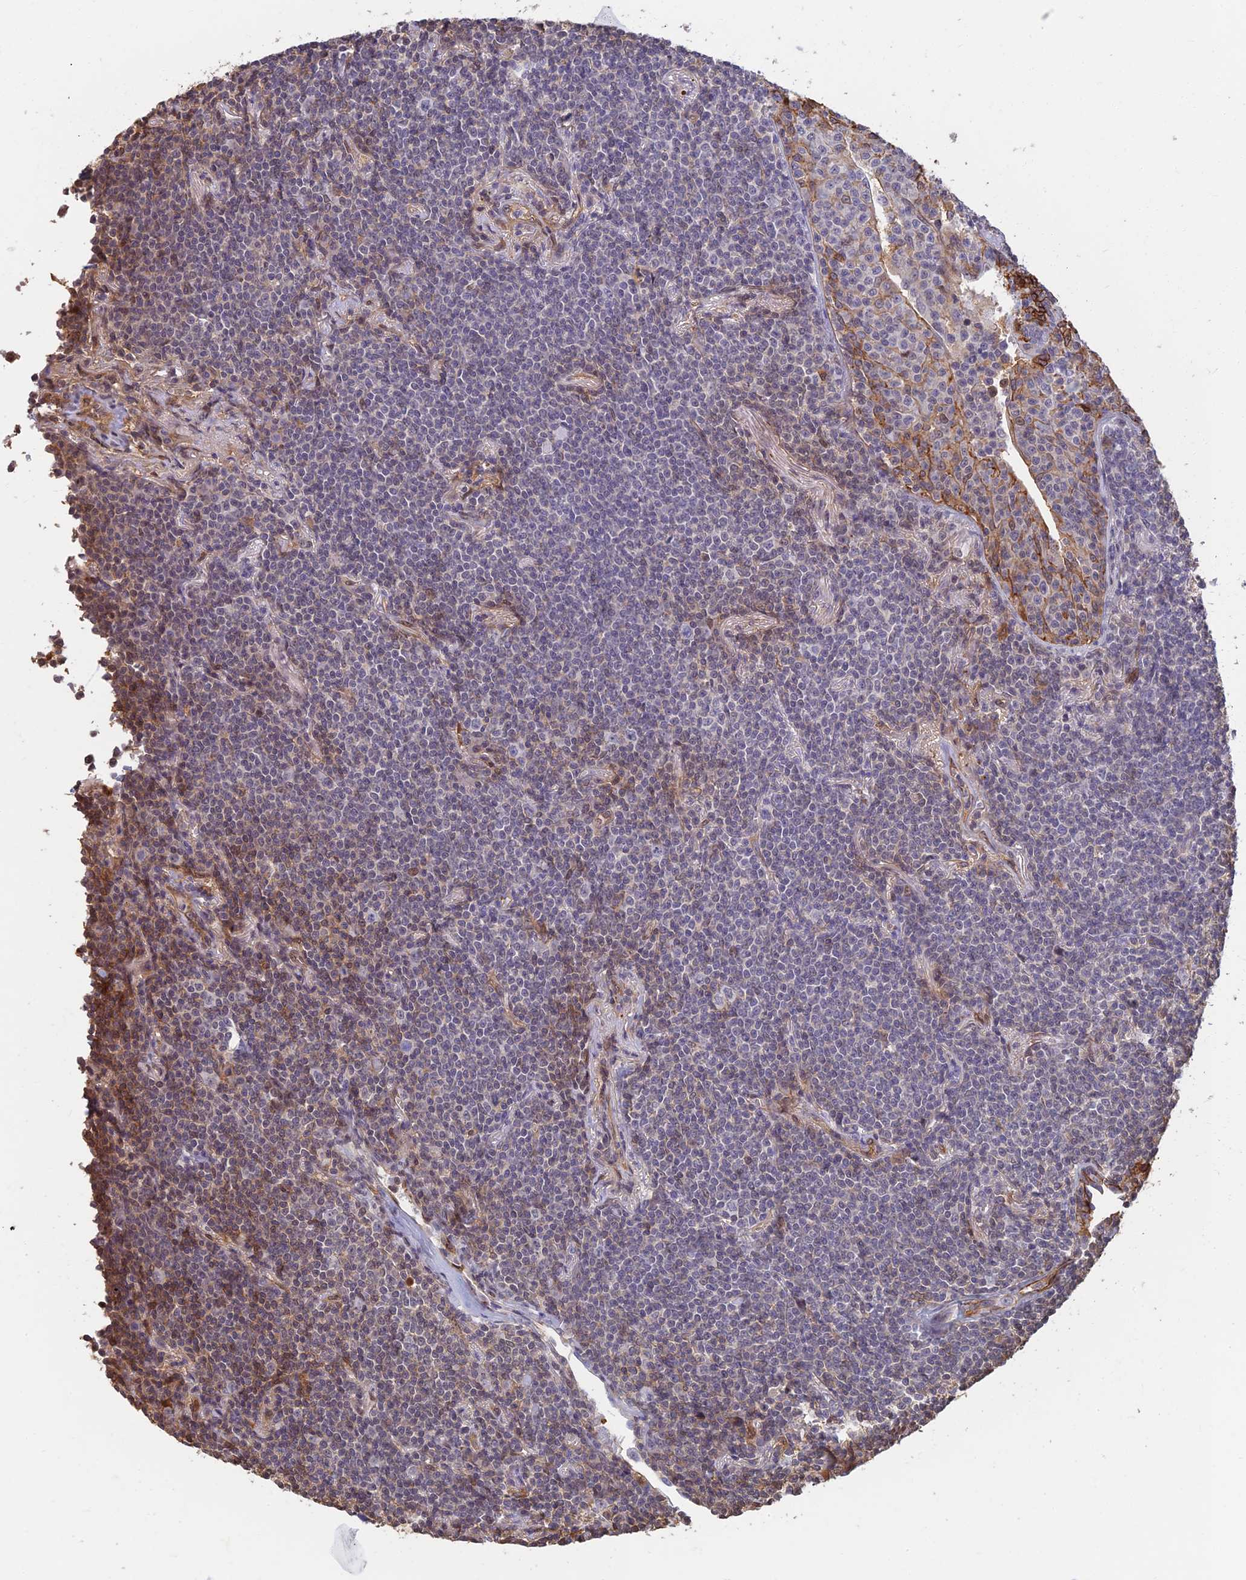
{"staining": {"intensity": "negative", "quantity": "none", "location": "none"}, "tissue": "lymphoma", "cell_type": "Tumor cells", "image_type": "cancer", "snomed": [{"axis": "morphology", "description": "Malignant lymphoma, non-Hodgkin's type, Low grade"}, {"axis": "topography", "description": "Lung"}], "caption": "IHC of malignant lymphoma, non-Hodgkin's type (low-grade) exhibits no expression in tumor cells.", "gene": "LRRN3", "patient": {"sex": "female", "age": 71}}